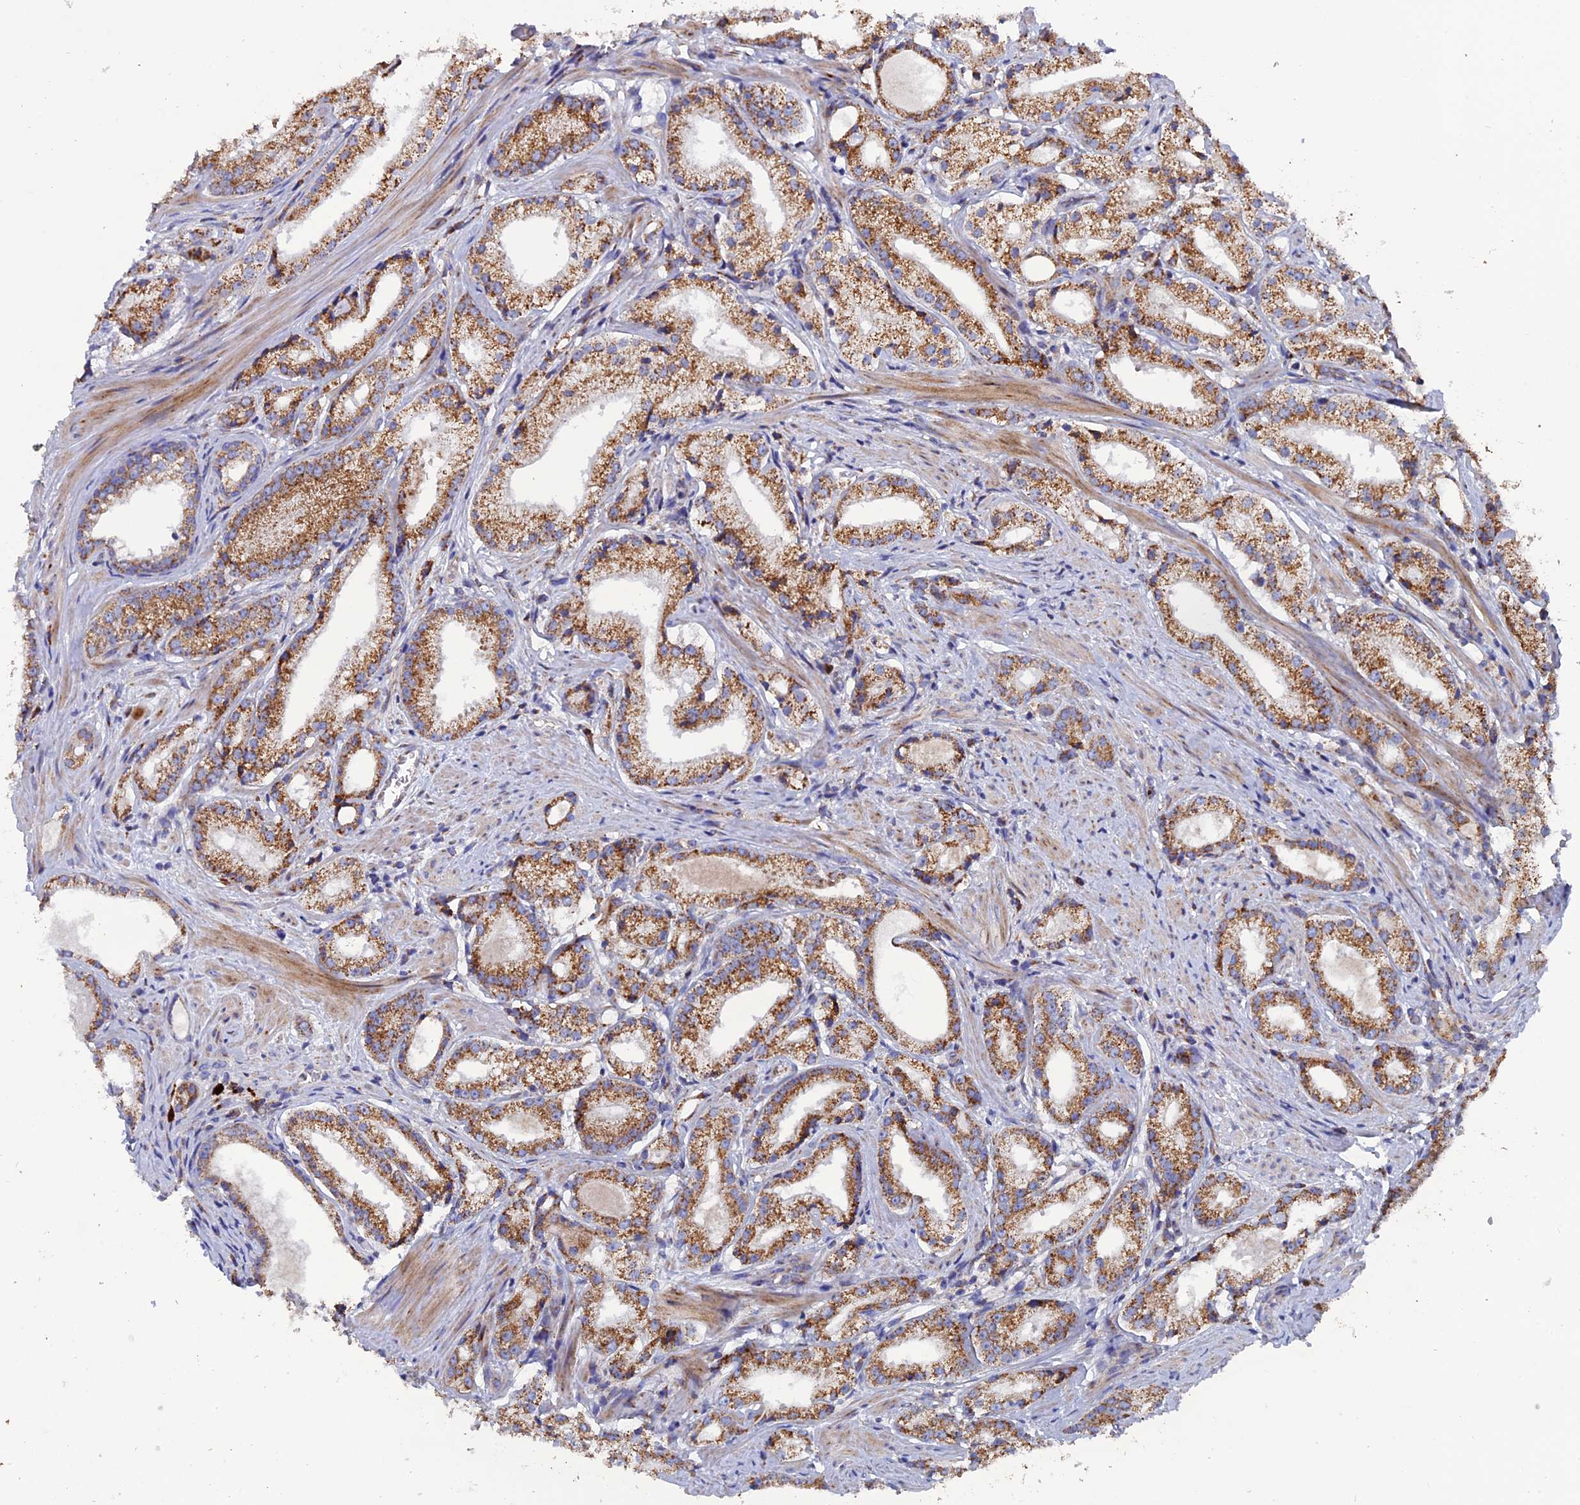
{"staining": {"intensity": "moderate", "quantity": ">75%", "location": "cytoplasmic/membranous"}, "tissue": "prostate cancer", "cell_type": "Tumor cells", "image_type": "cancer", "snomed": [{"axis": "morphology", "description": "Adenocarcinoma, Low grade"}, {"axis": "topography", "description": "Prostate"}], "caption": "IHC of human prostate cancer (low-grade adenocarcinoma) shows medium levels of moderate cytoplasmic/membranous expression in approximately >75% of tumor cells. Immunohistochemistry (ihc) stains the protein of interest in brown and the nuclei are stained blue.", "gene": "TGFA", "patient": {"sex": "male", "age": 57}}